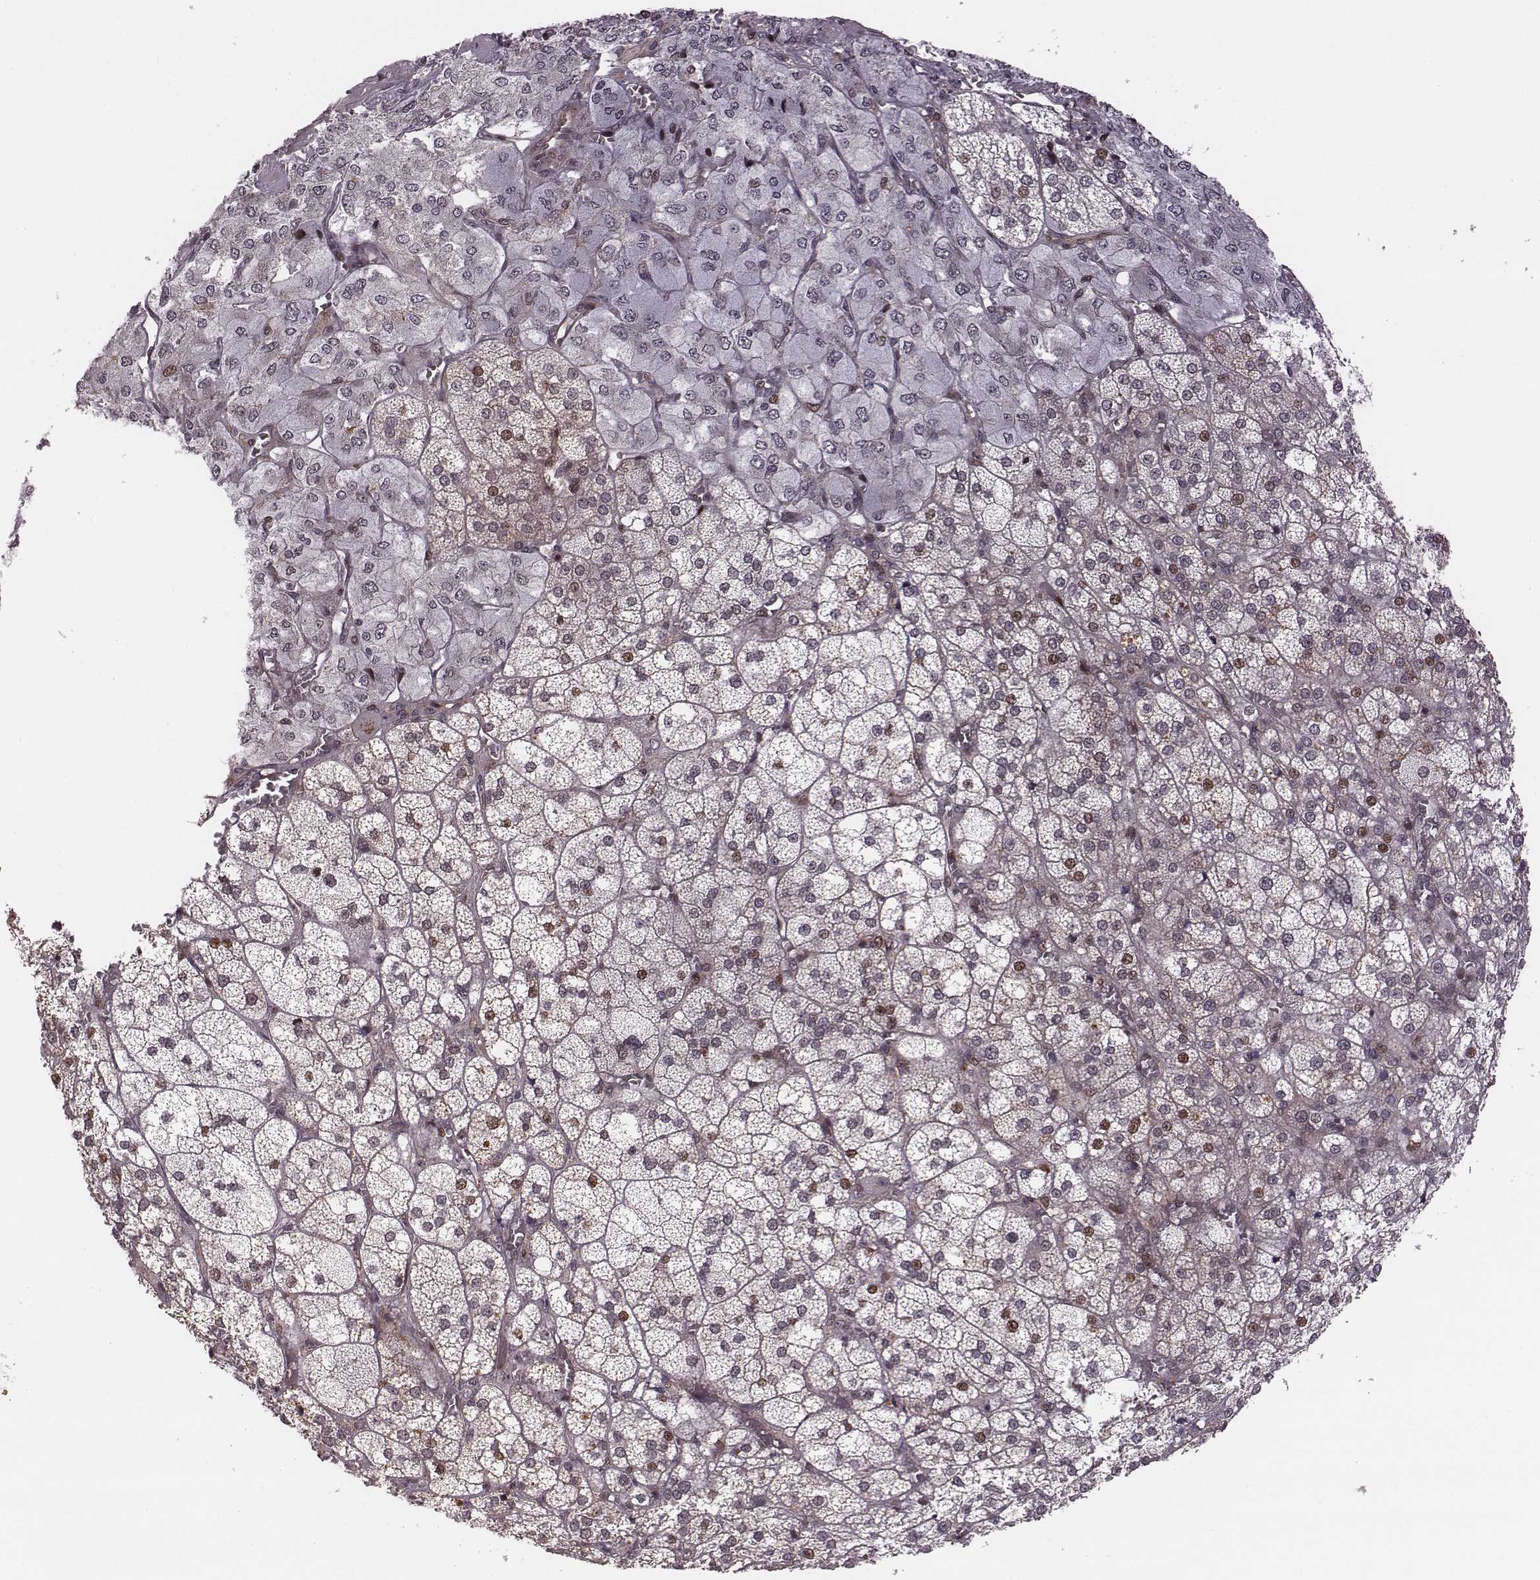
{"staining": {"intensity": "moderate", "quantity": "<25%", "location": "nuclear"}, "tissue": "adrenal gland", "cell_type": "Glandular cells", "image_type": "normal", "snomed": [{"axis": "morphology", "description": "Normal tissue, NOS"}, {"axis": "topography", "description": "Adrenal gland"}], "caption": "A brown stain highlights moderate nuclear positivity of a protein in glandular cells of normal human adrenal gland.", "gene": "RPL3", "patient": {"sex": "female", "age": 60}}